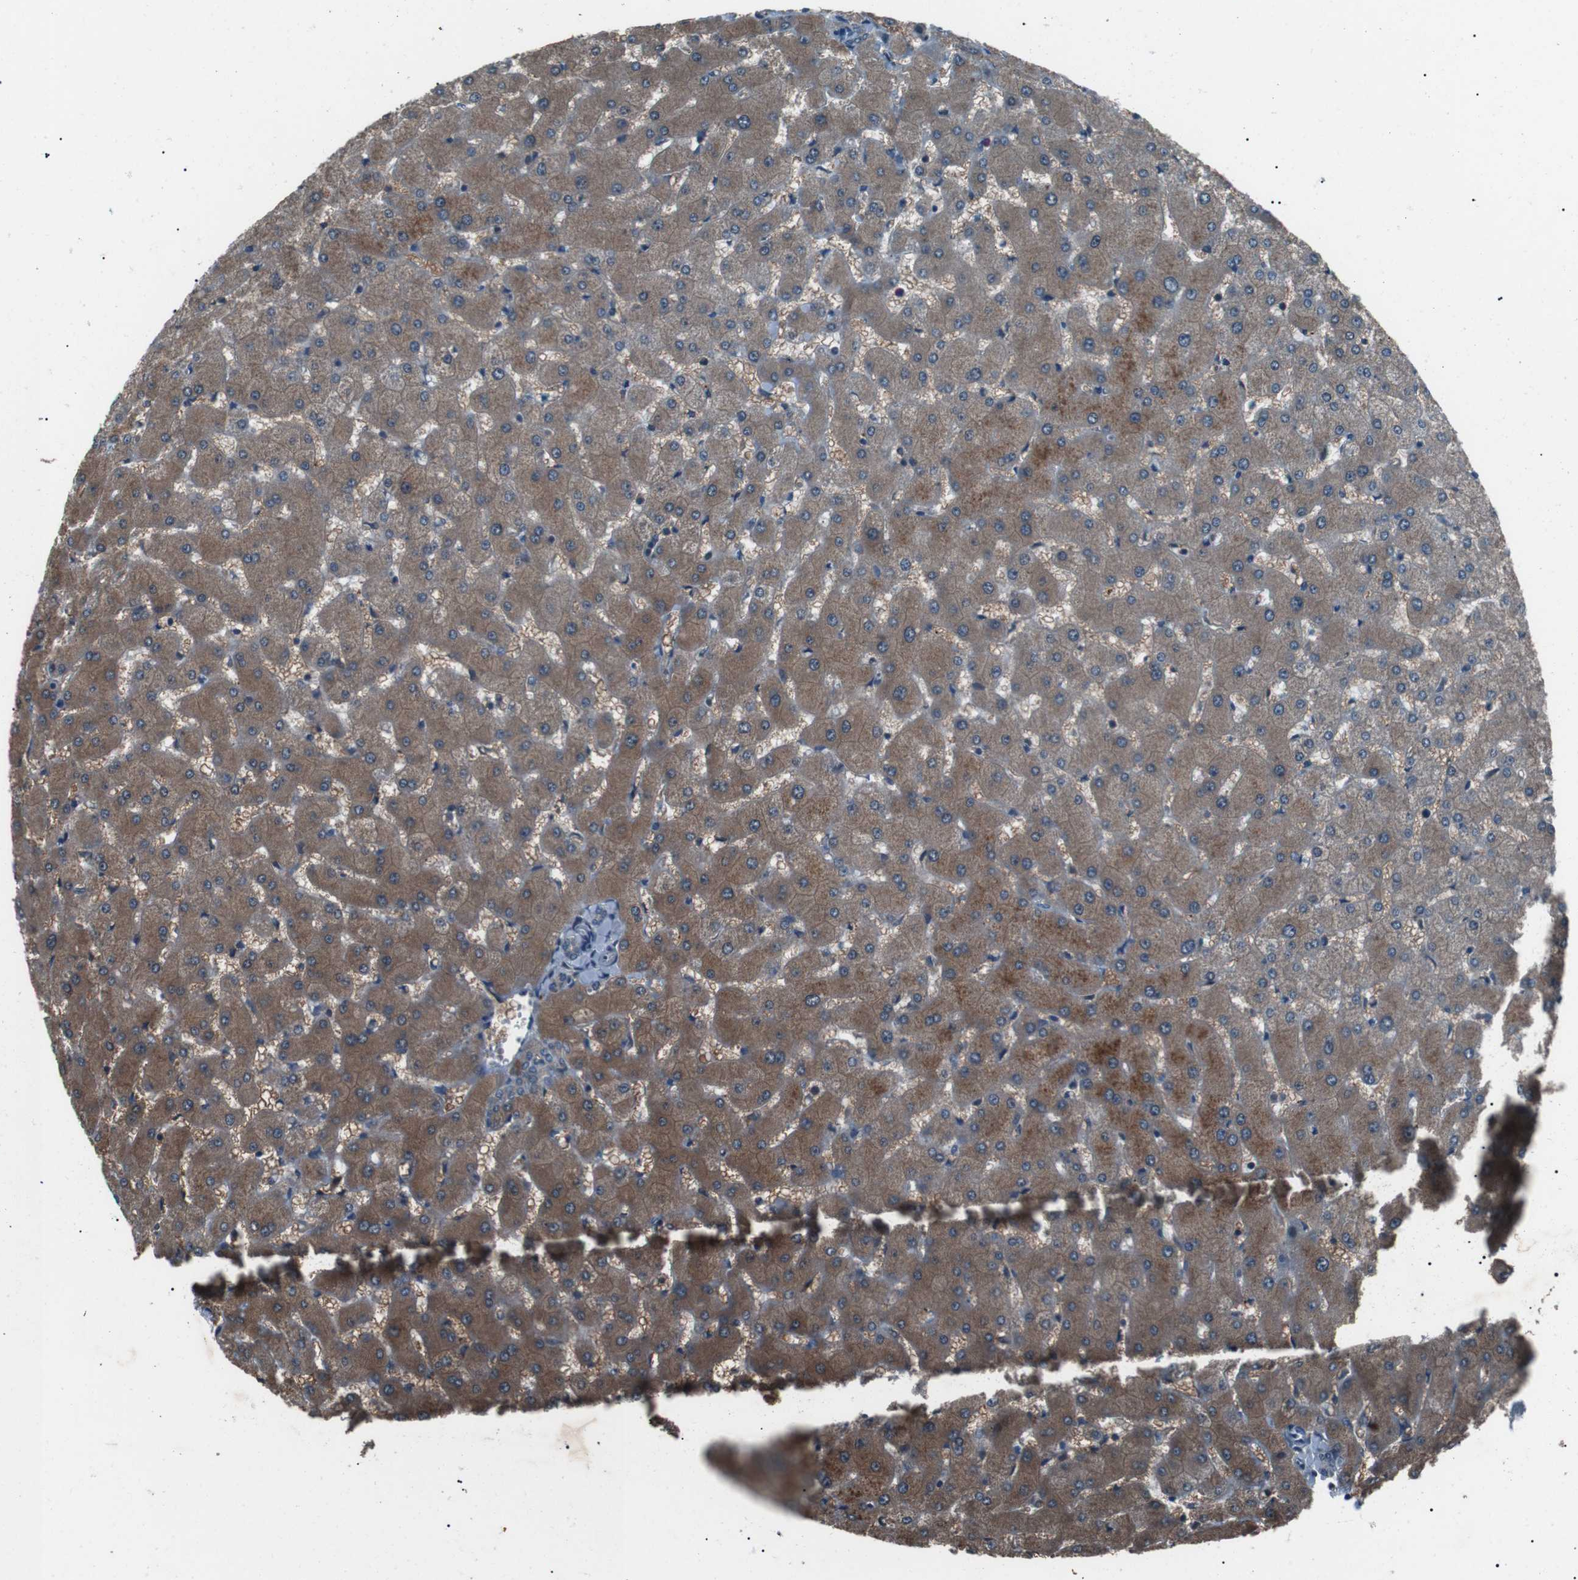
{"staining": {"intensity": "weak", "quantity": "25%-75%", "location": "nuclear"}, "tissue": "liver", "cell_type": "Cholangiocytes", "image_type": "normal", "snomed": [{"axis": "morphology", "description": "Normal tissue, NOS"}, {"axis": "topography", "description": "Liver"}], "caption": "A low amount of weak nuclear staining is present in approximately 25%-75% of cholangiocytes in normal liver. Immunohistochemistry (ihc) stains the protein in brown and the nuclei are stained blue.", "gene": "LRIG2", "patient": {"sex": "female", "age": 63}}